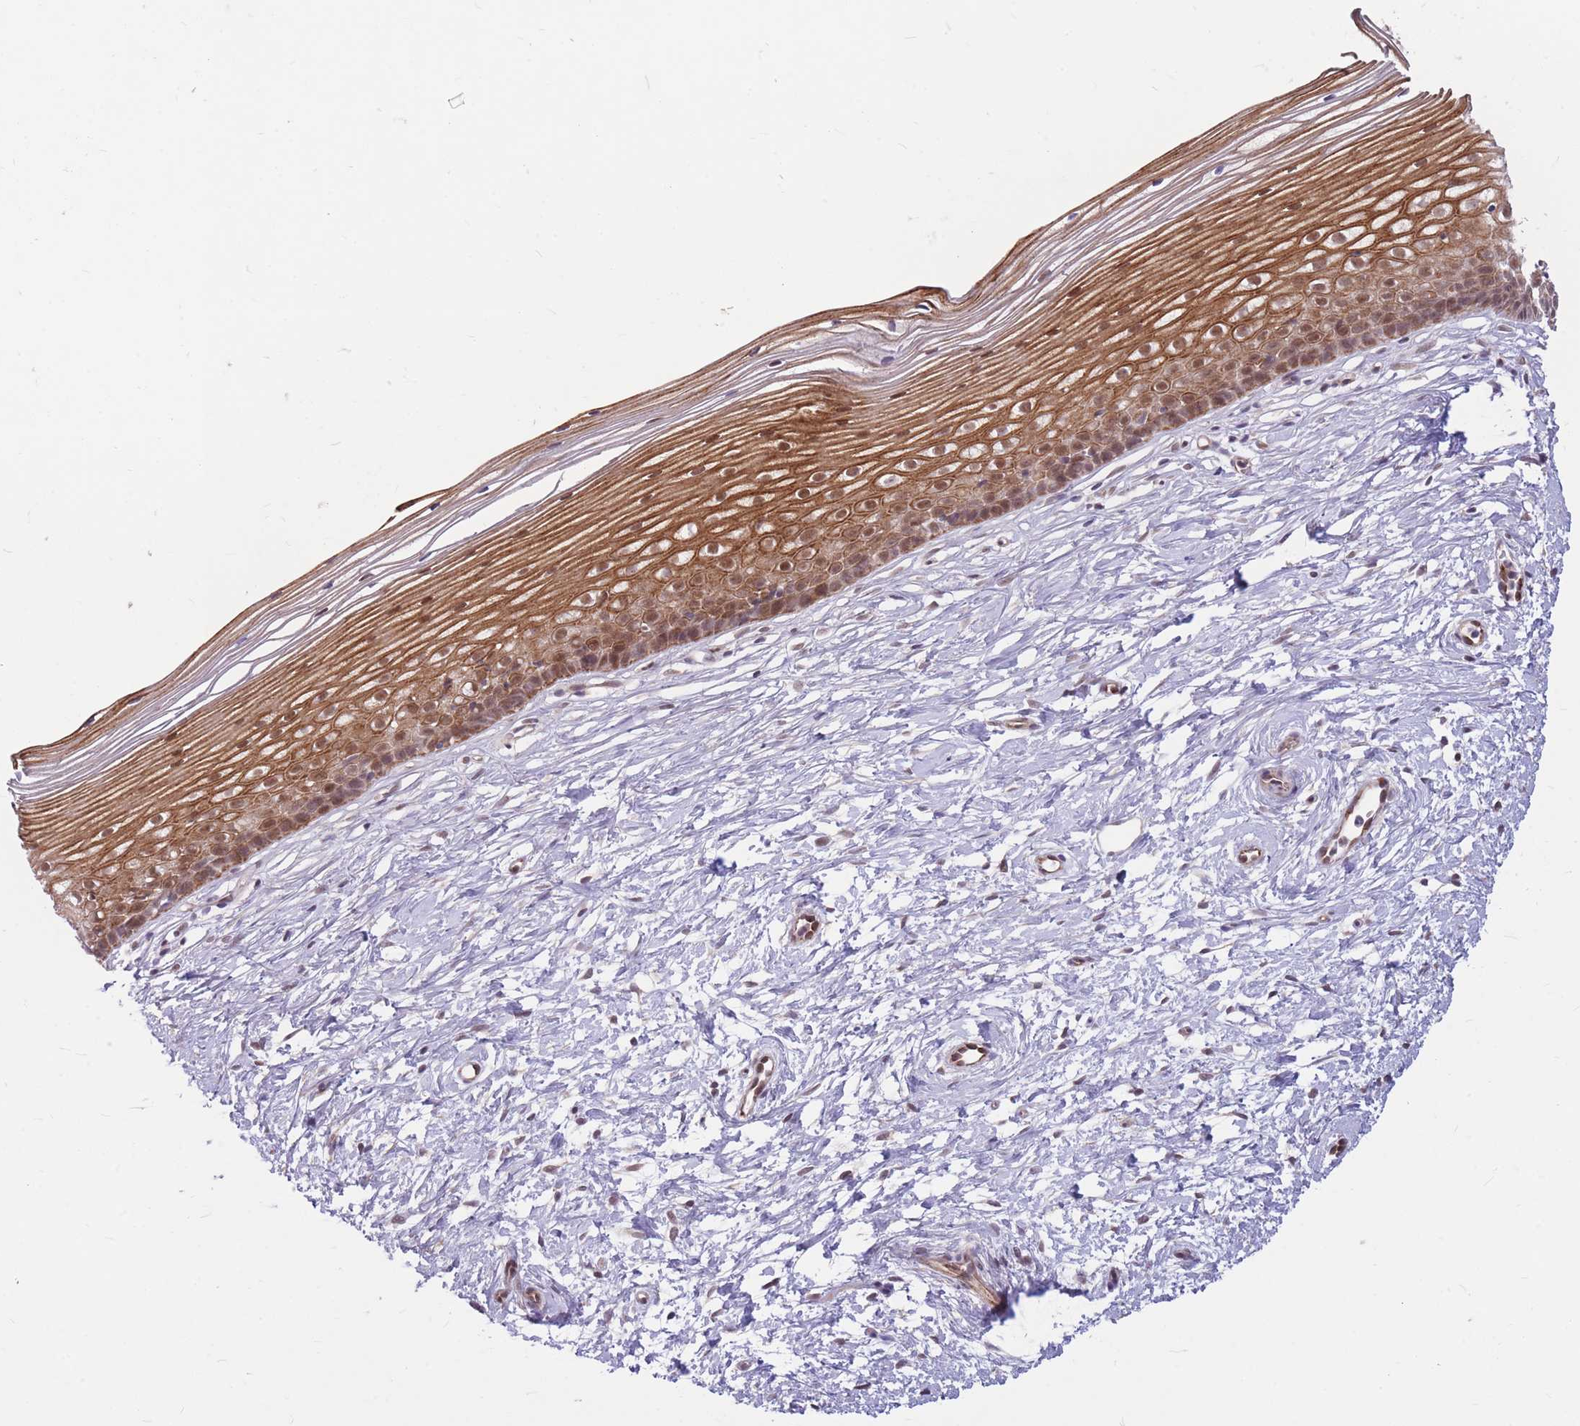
{"staining": {"intensity": "moderate", "quantity": ">75%", "location": "nuclear"}, "tissue": "cervix", "cell_type": "Glandular cells", "image_type": "normal", "snomed": [{"axis": "morphology", "description": "Normal tissue, NOS"}, {"axis": "topography", "description": "Cervix"}], "caption": "Moderate nuclear staining is seen in about >75% of glandular cells in normal cervix. Using DAB (3,3'-diaminobenzidine) (brown) and hematoxylin (blue) stains, captured at high magnification using brightfield microscopy.", "gene": "ERCC2", "patient": {"sex": "female", "age": 40}}